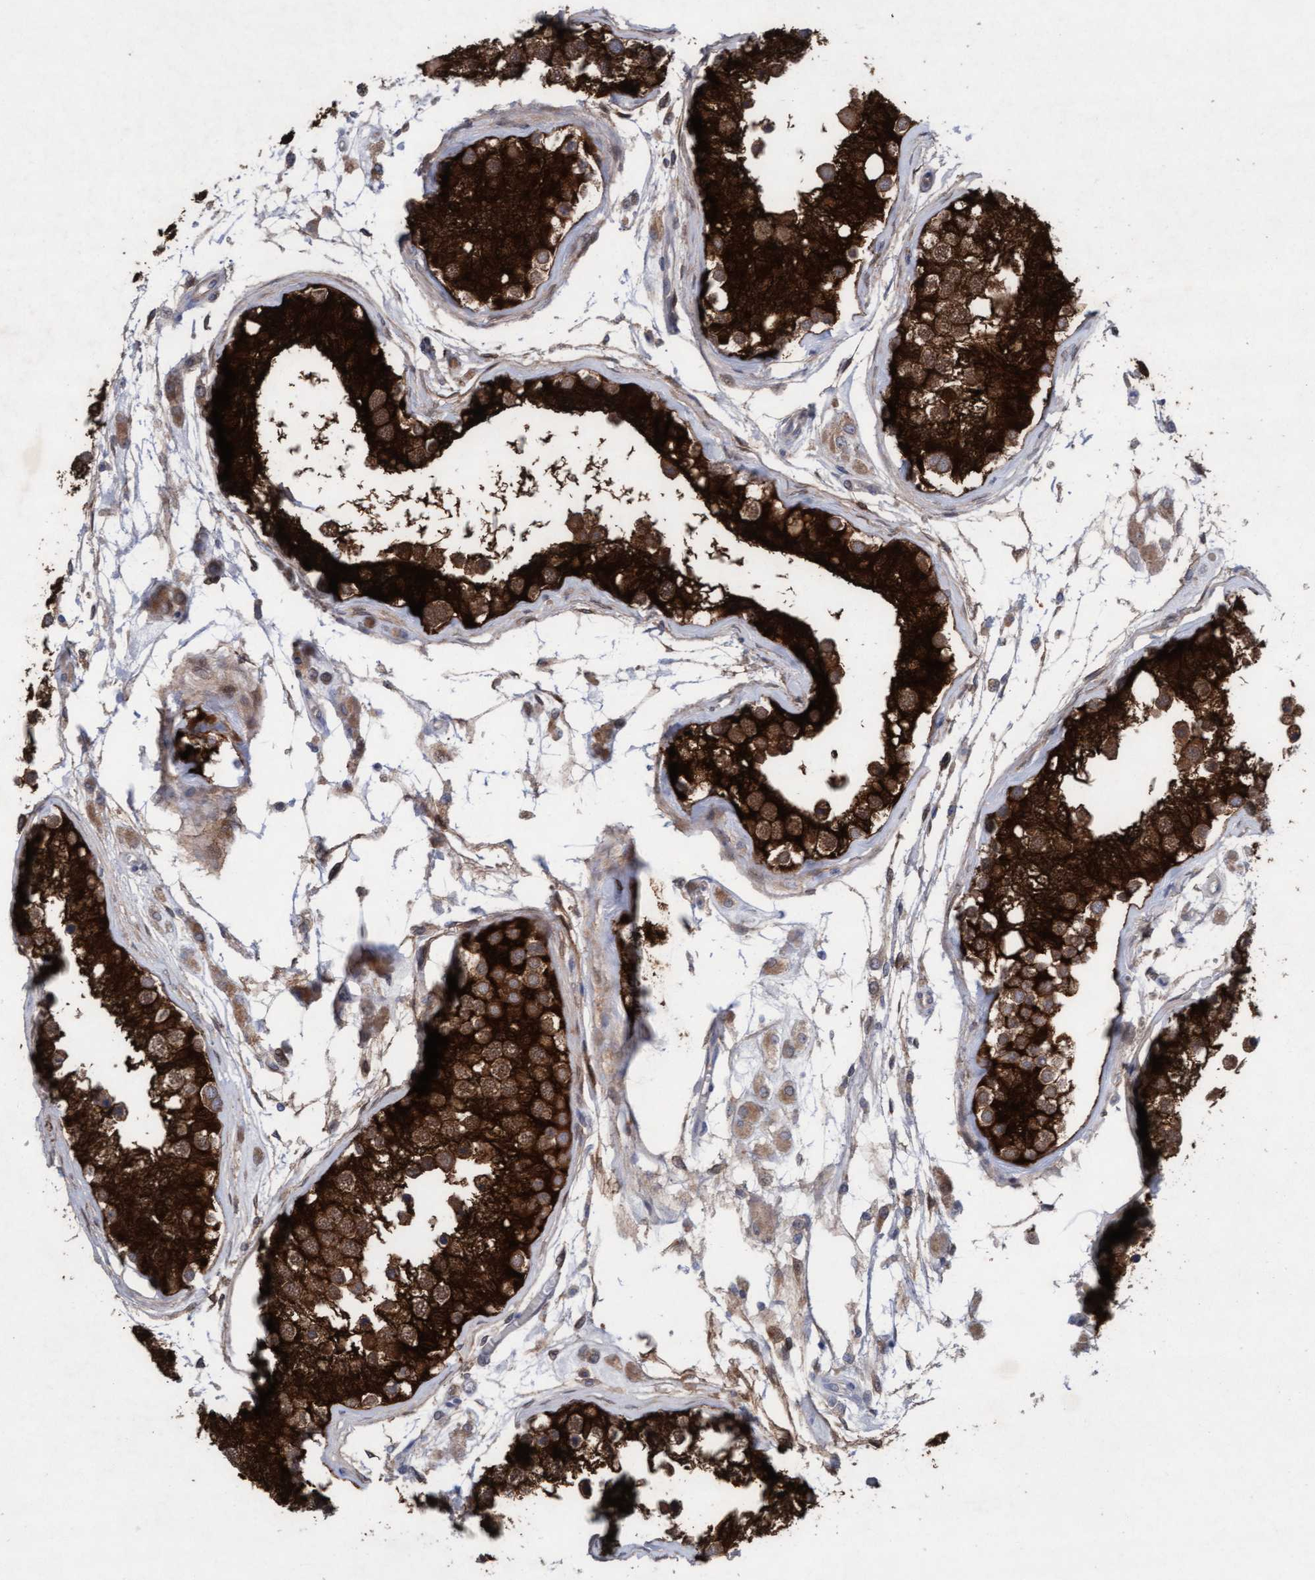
{"staining": {"intensity": "strong", "quantity": ">75%", "location": "cytoplasmic/membranous"}, "tissue": "testis", "cell_type": "Cells in seminiferous ducts", "image_type": "normal", "snomed": [{"axis": "morphology", "description": "Normal tissue, NOS"}, {"axis": "morphology", "description": "Adenocarcinoma, metastatic, NOS"}, {"axis": "topography", "description": "Testis"}], "caption": "Immunohistochemistry of normal testis reveals high levels of strong cytoplasmic/membranous expression in approximately >75% of cells in seminiferous ducts.", "gene": "PLCD1", "patient": {"sex": "male", "age": 26}}